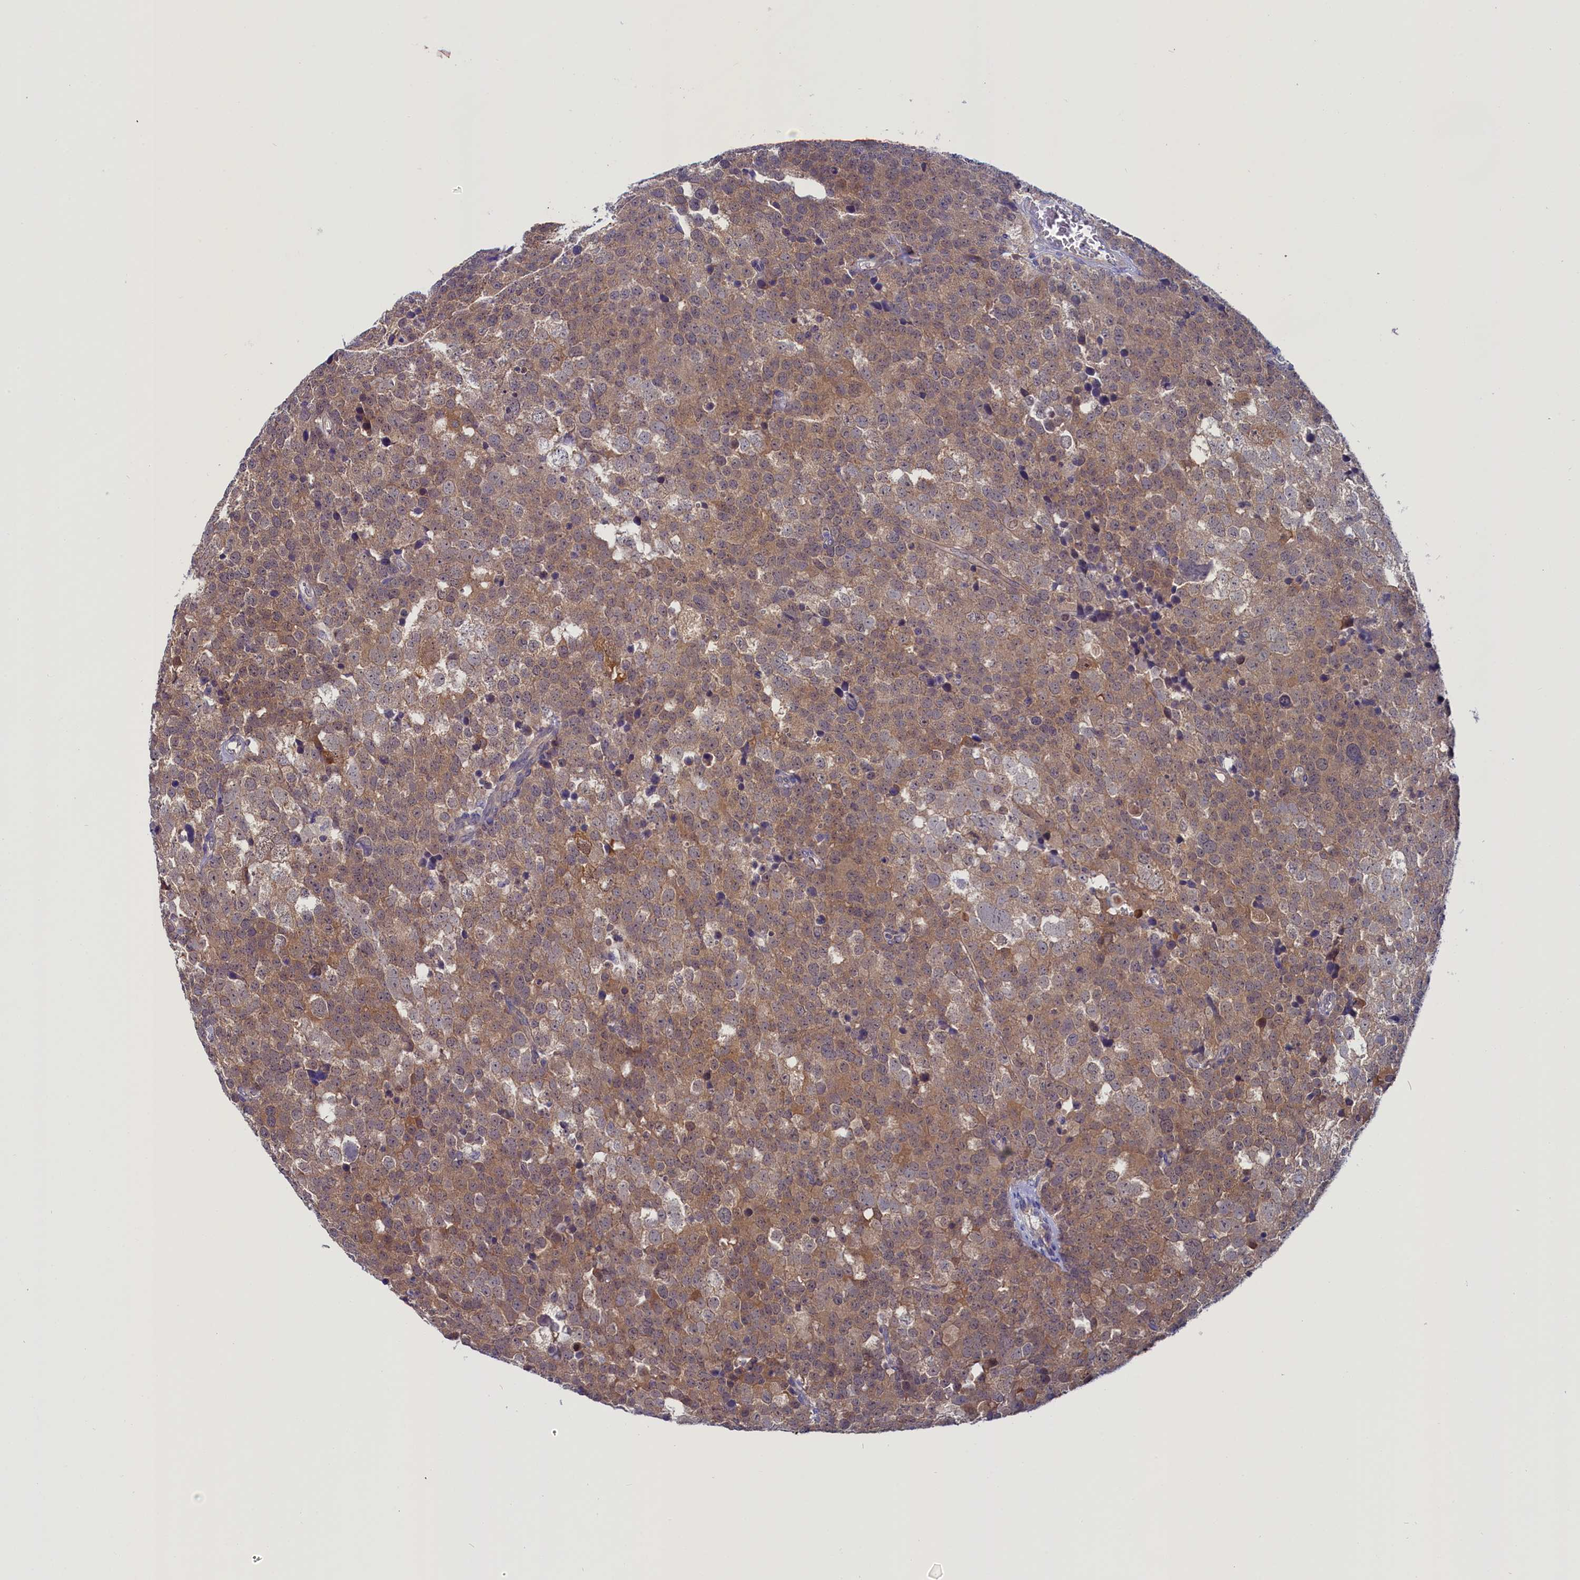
{"staining": {"intensity": "weak", "quantity": ">75%", "location": "cytoplasmic/membranous"}, "tissue": "testis cancer", "cell_type": "Tumor cells", "image_type": "cancer", "snomed": [{"axis": "morphology", "description": "Seminoma, NOS"}, {"axis": "topography", "description": "Testis"}], "caption": "A photomicrograph showing weak cytoplasmic/membranous positivity in about >75% of tumor cells in testis seminoma, as visualized by brown immunohistochemical staining.", "gene": "CIAPIN1", "patient": {"sex": "male", "age": 71}}